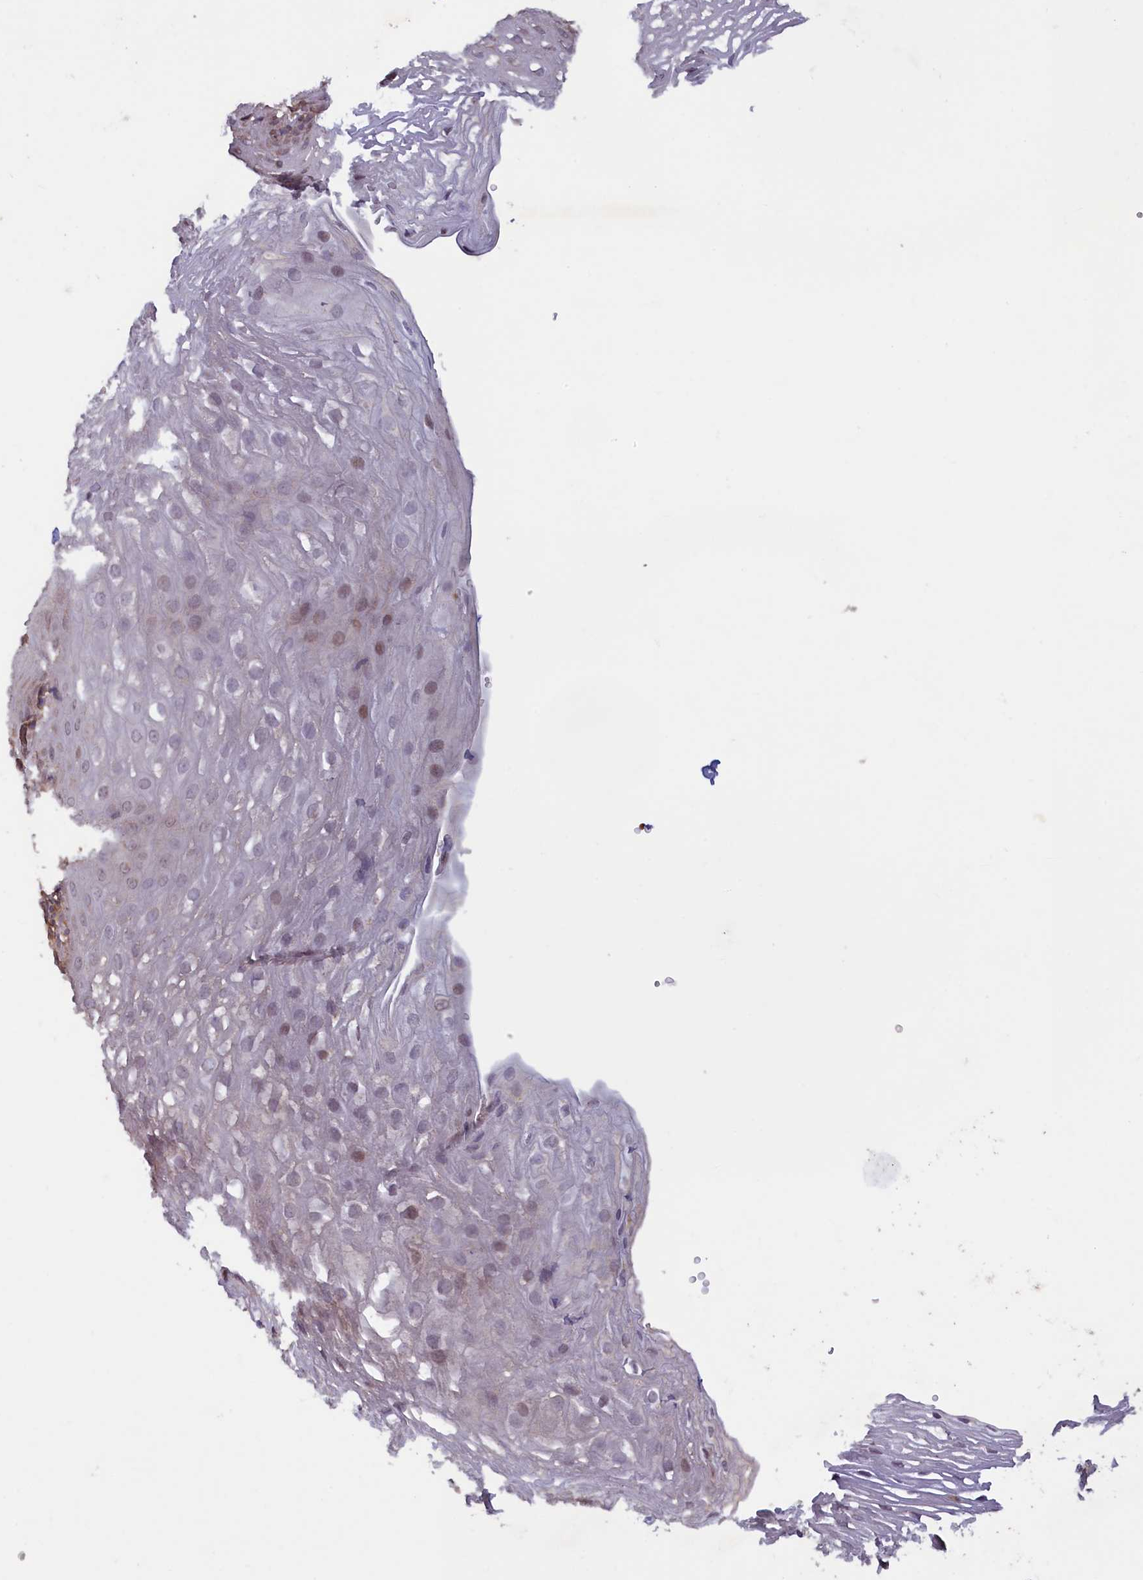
{"staining": {"intensity": "moderate", "quantity": "25%-75%", "location": "nuclear"}, "tissue": "esophagus", "cell_type": "Squamous epithelial cells", "image_type": "normal", "snomed": [{"axis": "morphology", "description": "Normal tissue, NOS"}, {"axis": "topography", "description": "Esophagus"}], "caption": "Brown immunohistochemical staining in unremarkable esophagus reveals moderate nuclear staining in approximately 25%-75% of squamous epithelial cells. The staining was performed using DAB (3,3'-diaminobenzidine), with brown indicating positive protein expression. Nuclei are stained blue with hematoxylin.", "gene": "NUBP1", "patient": {"sex": "female", "age": 66}}